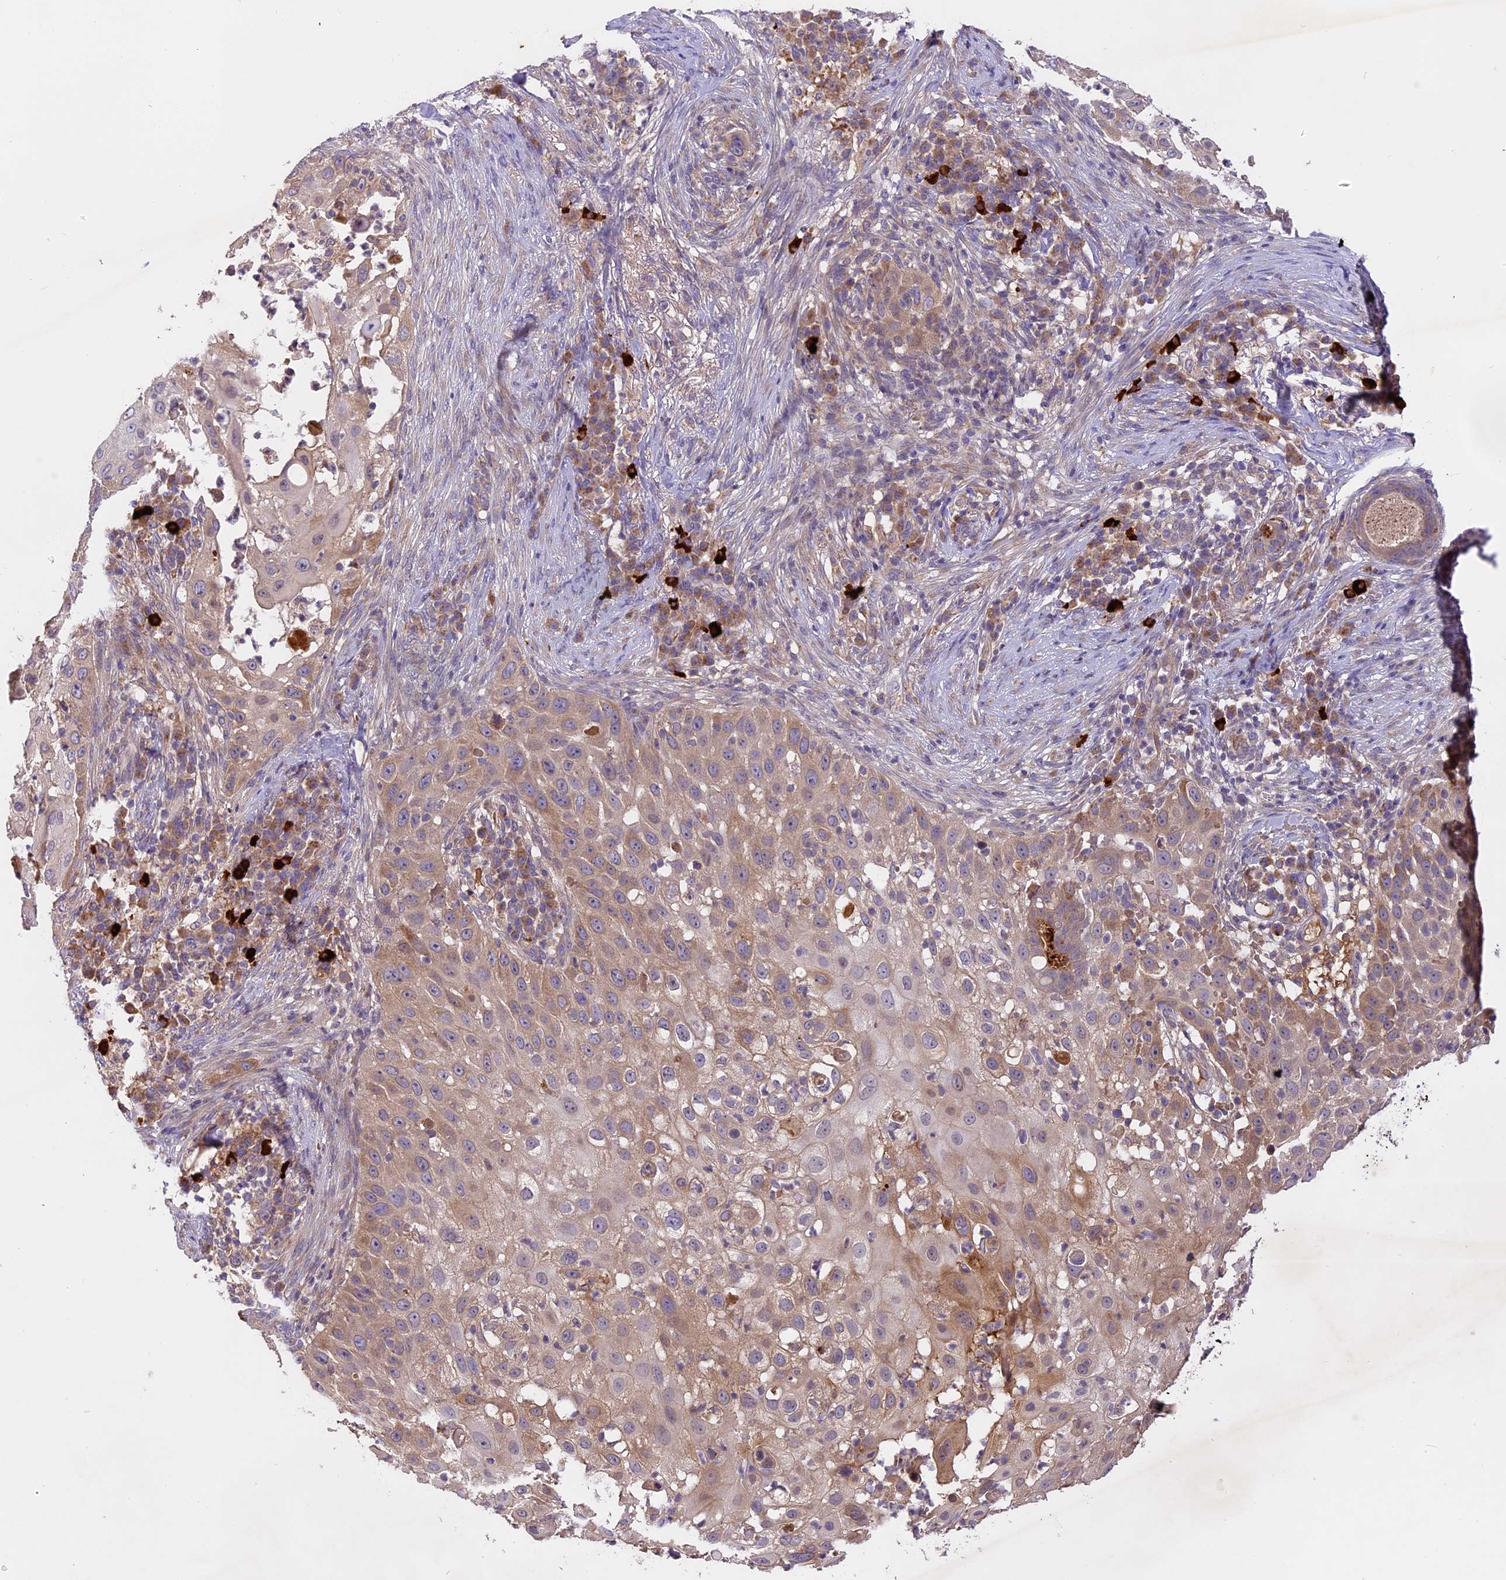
{"staining": {"intensity": "weak", "quantity": ">75%", "location": "cytoplasmic/membranous"}, "tissue": "skin cancer", "cell_type": "Tumor cells", "image_type": "cancer", "snomed": [{"axis": "morphology", "description": "Squamous cell carcinoma, NOS"}, {"axis": "topography", "description": "Skin"}], "caption": "Weak cytoplasmic/membranous staining is appreciated in about >75% of tumor cells in skin squamous cell carcinoma.", "gene": "MEMO1", "patient": {"sex": "female", "age": 44}}